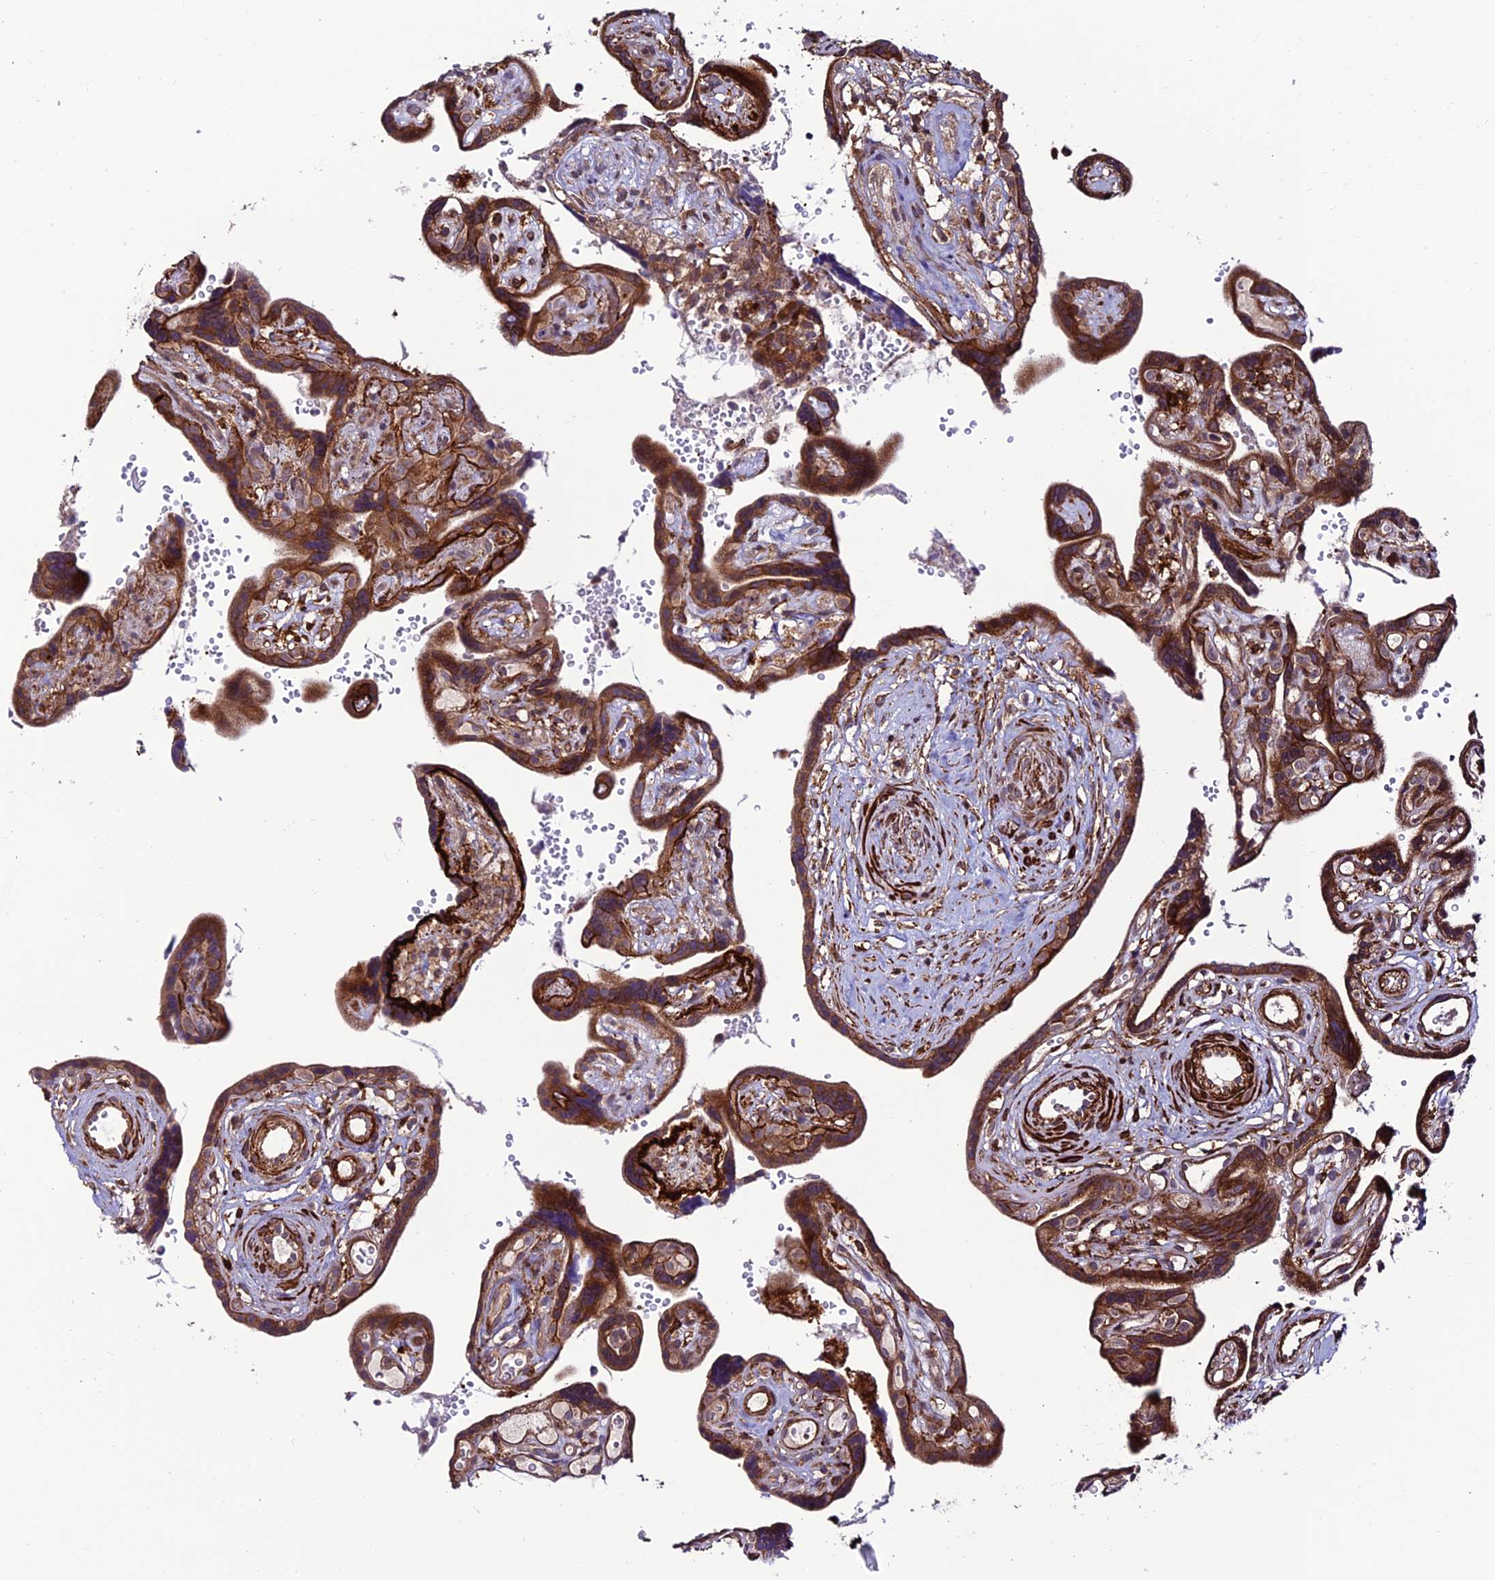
{"staining": {"intensity": "strong", "quantity": ">75%", "location": "cytoplasmic/membranous"}, "tissue": "placenta", "cell_type": "Decidual cells", "image_type": "normal", "snomed": [{"axis": "morphology", "description": "Normal tissue, NOS"}, {"axis": "topography", "description": "Placenta"}], "caption": "Strong cytoplasmic/membranous protein staining is appreciated in approximately >75% of decidual cells in placenta.", "gene": "TNIP3", "patient": {"sex": "female", "age": 30}}